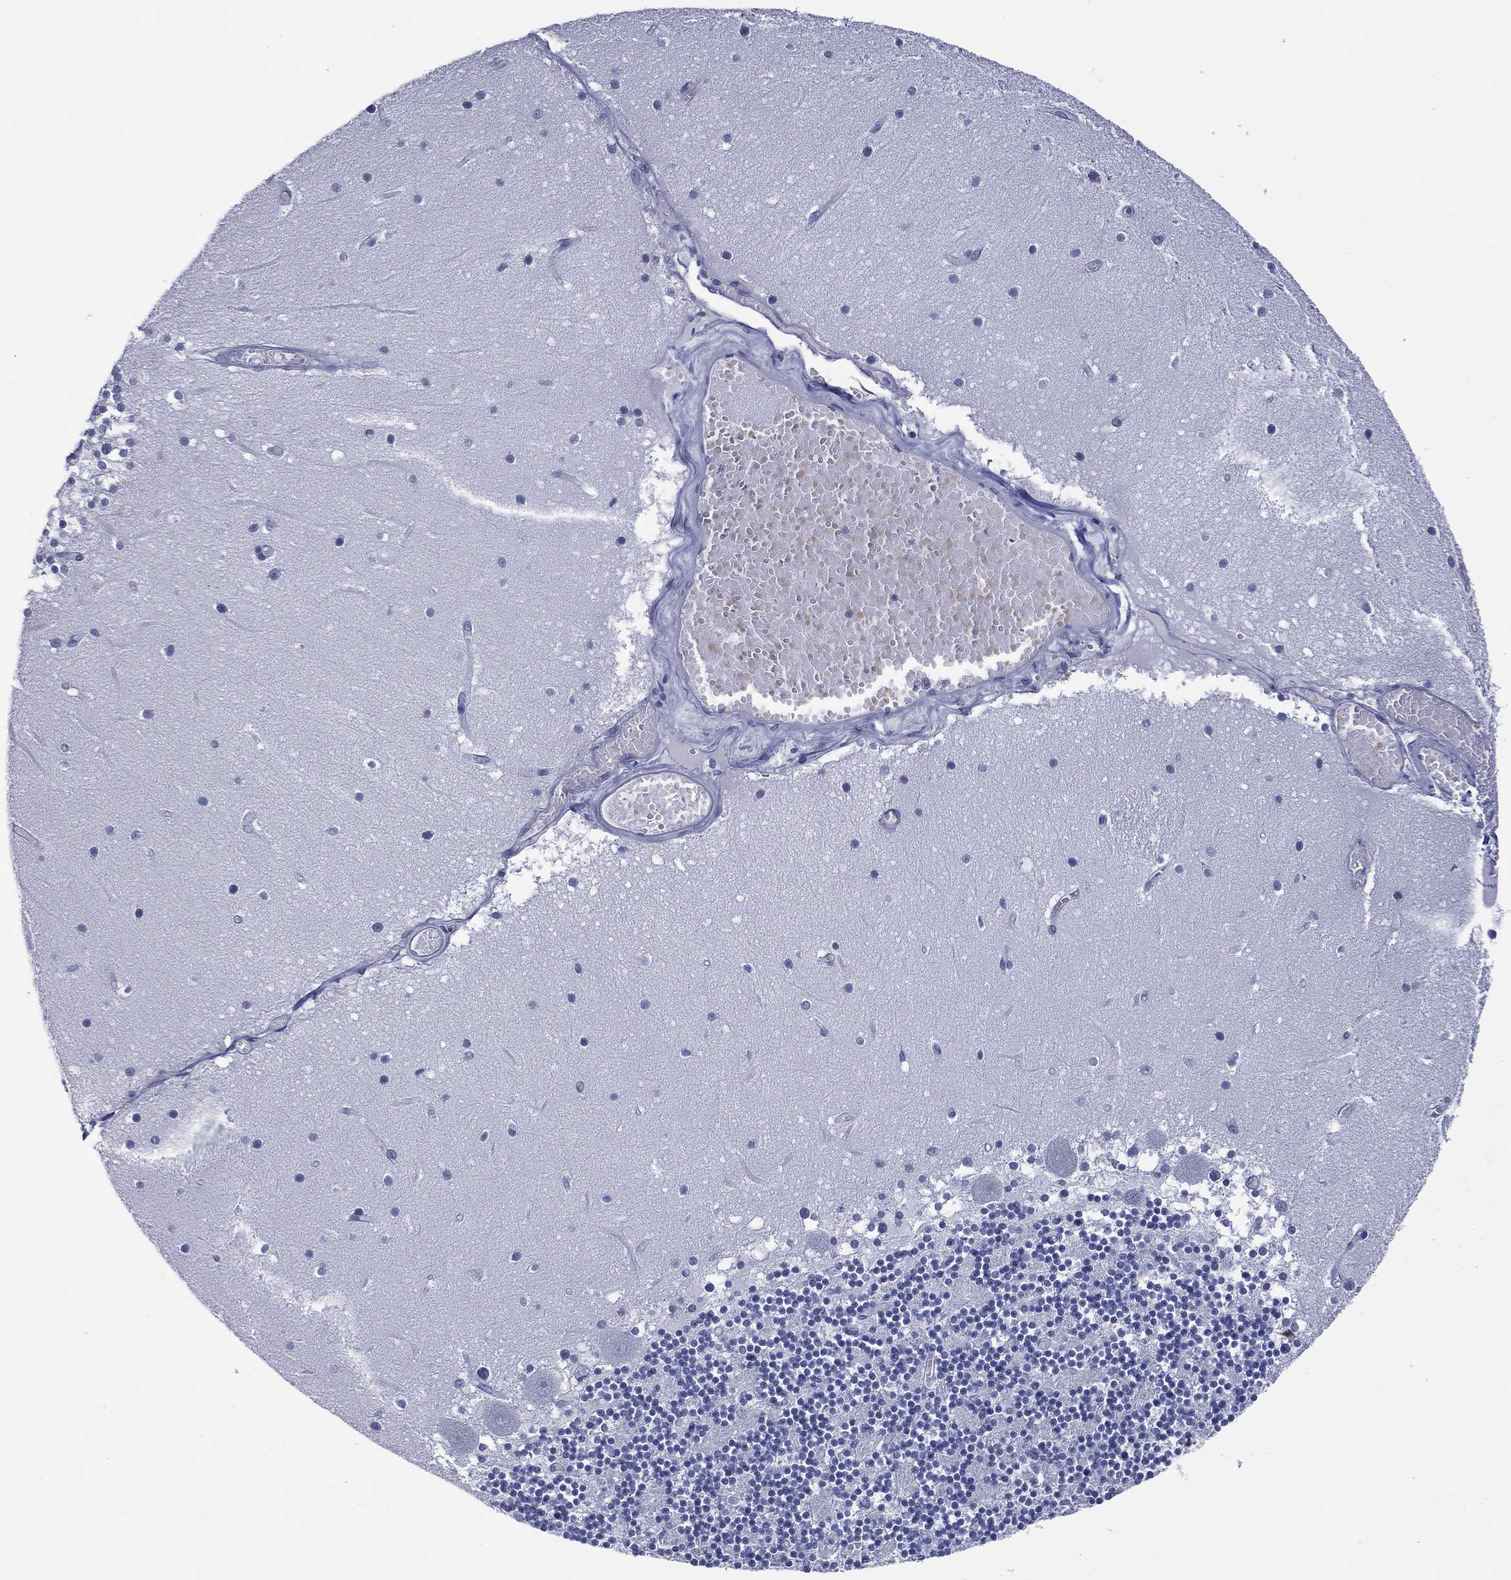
{"staining": {"intensity": "negative", "quantity": "none", "location": "none"}, "tissue": "cerebellum", "cell_type": "Cells in granular layer", "image_type": "normal", "snomed": [{"axis": "morphology", "description": "Normal tissue, NOS"}, {"axis": "topography", "description": "Cerebellum"}], "caption": "Cells in granular layer are negative for protein expression in unremarkable human cerebellum. (DAB (3,3'-diaminobenzidine) immunohistochemistry, high magnification).", "gene": "UTF1", "patient": {"sex": "female", "age": 28}}